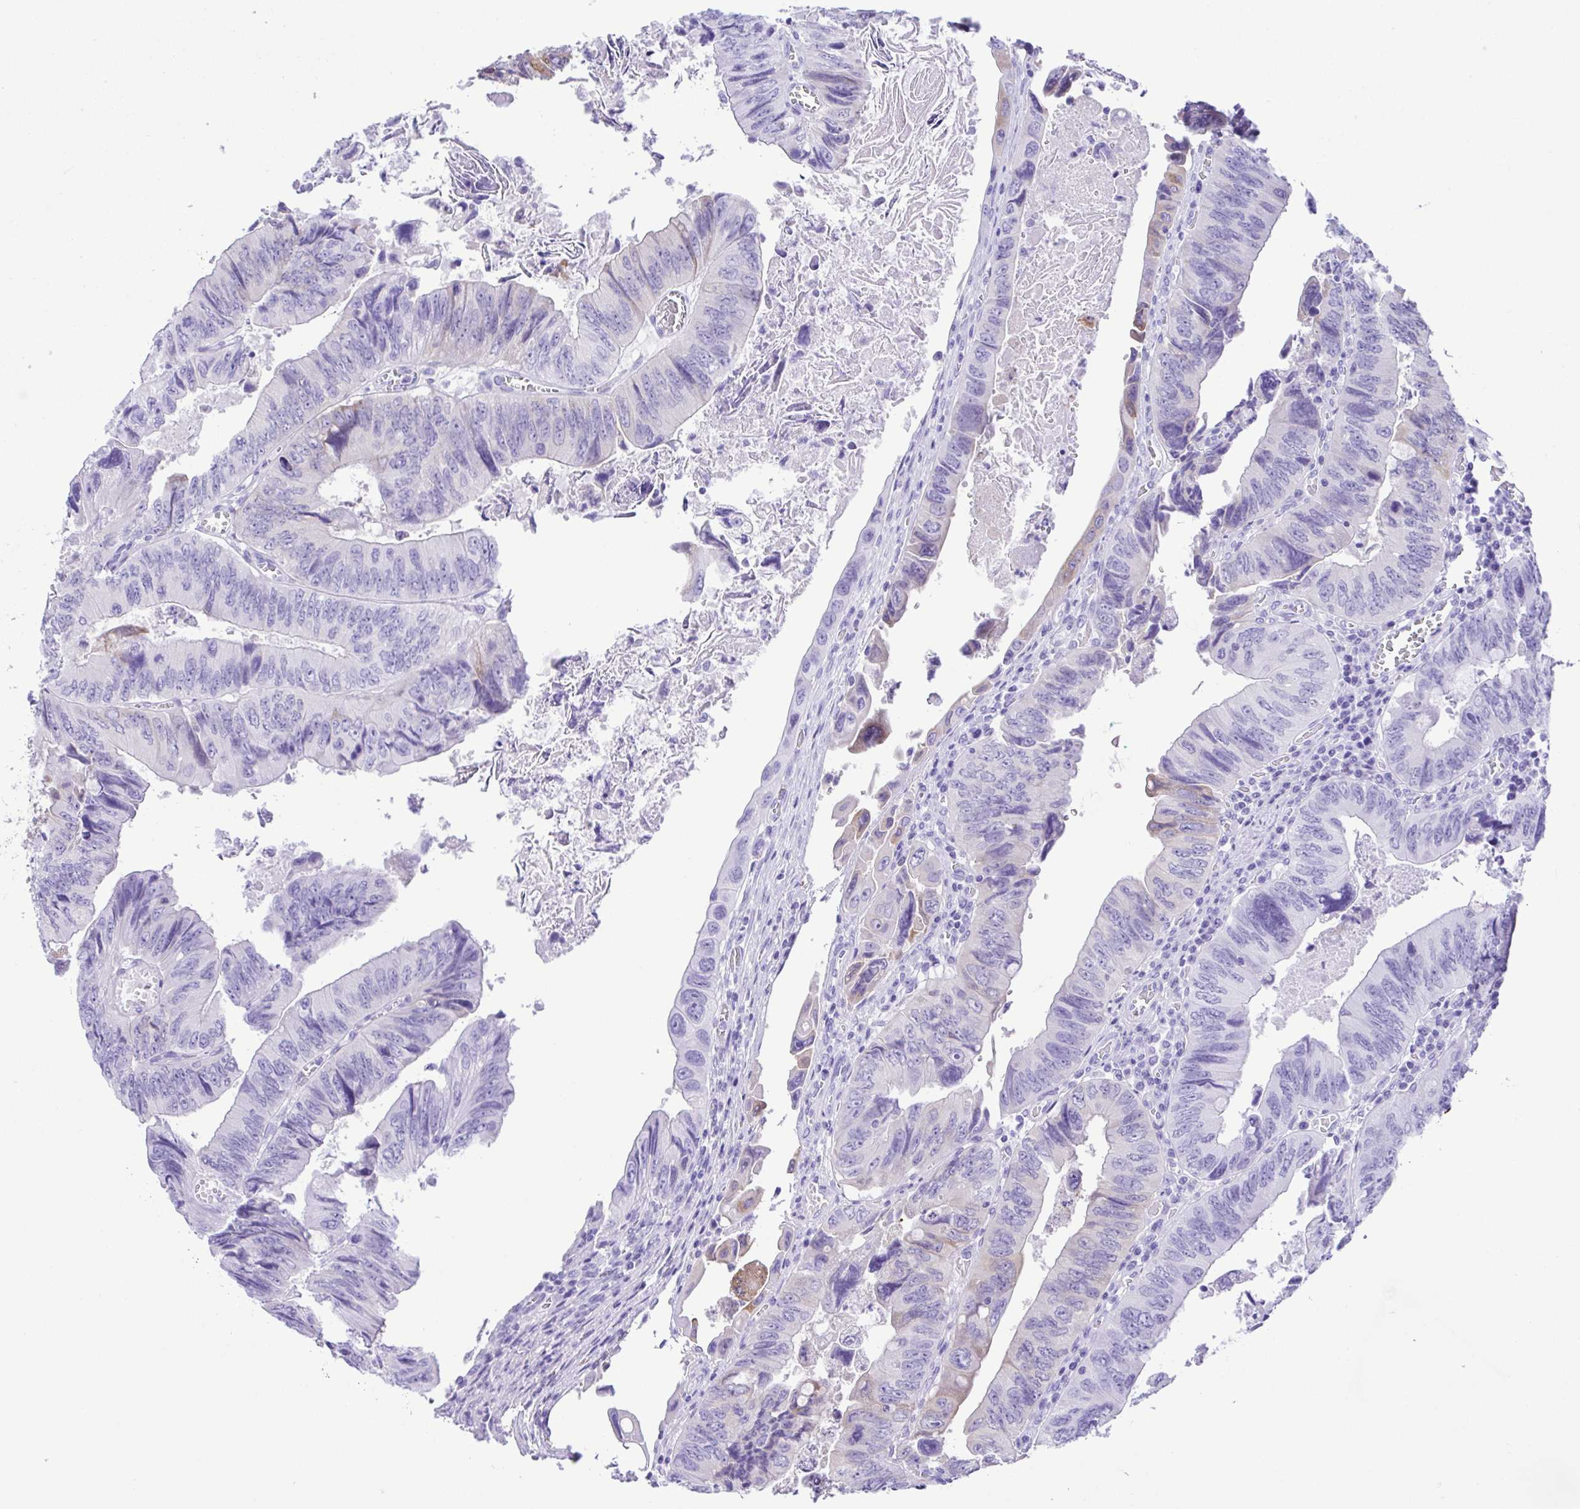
{"staining": {"intensity": "weak", "quantity": "<25%", "location": "cytoplasmic/membranous"}, "tissue": "colorectal cancer", "cell_type": "Tumor cells", "image_type": "cancer", "snomed": [{"axis": "morphology", "description": "Adenocarcinoma, NOS"}, {"axis": "topography", "description": "Colon"}], "caption": "The photomicrograph demonstrates no staining of tumor cells in colorectal adenocarcinoma.", "gene": "ERP27", "patient": {"sex": "female", "age": 84}}